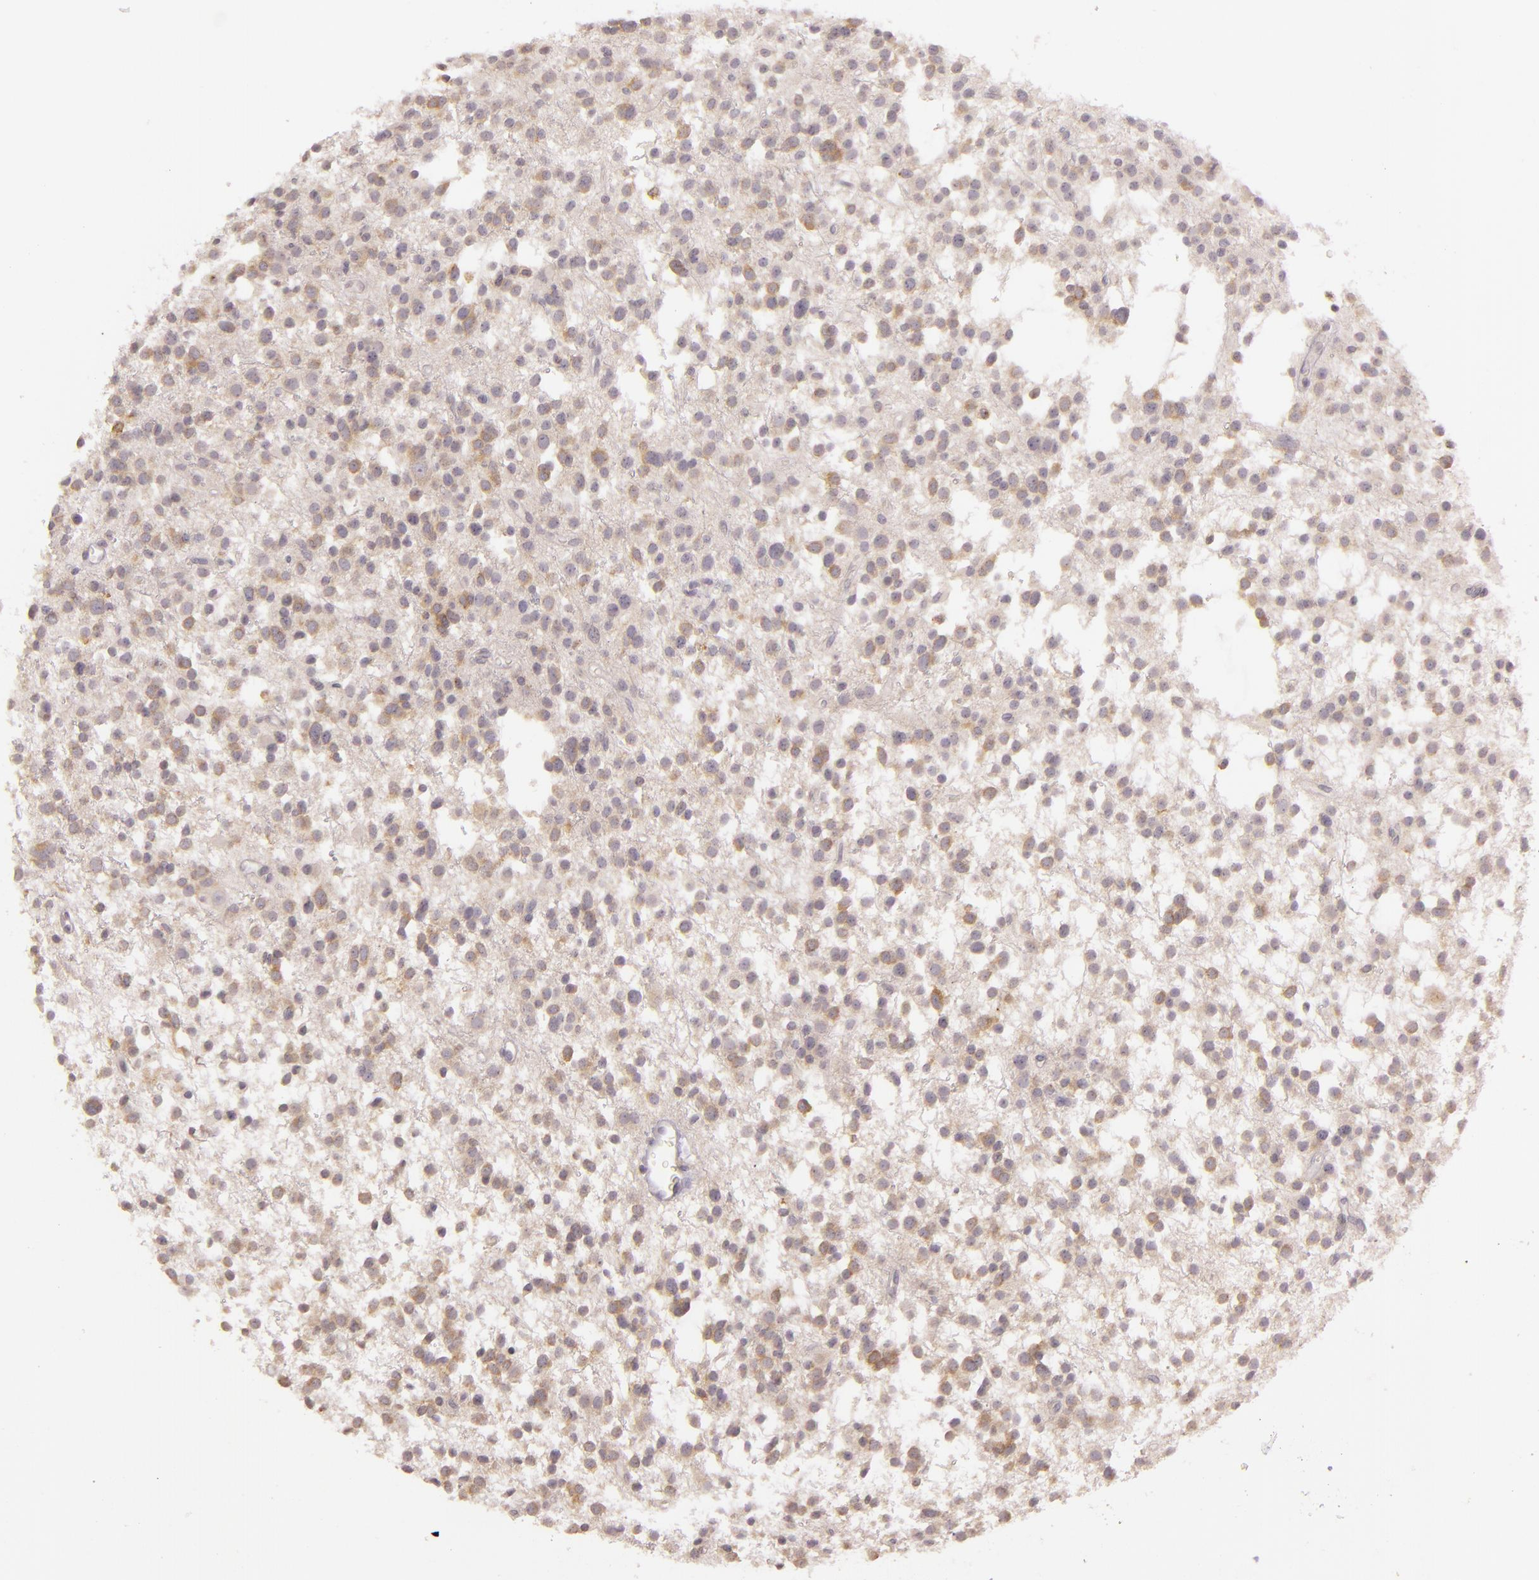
{"staining": {"intensity": "weak", "quantity": ">75%", "location": "cytoplasmic/membranous"}, "tissue": "glioma", "cell_type": "Tumor cells", "image_type": "cancer", "snomed": [{"axis": "morphology", "description": "Glioma, malignant, Low grade"}, {"axis": "topography", "description": "Brain"}], "caption": "An immunohistochemistry (IHC) histopathology image of neoplastic tissue is shown. Protein staining in brown shows weak cytoplasmic/membranous positivity in malignant glioma (low-grade) within tumor cells. Nuclei are stained in blue.", "gene": "LGMN", "patient": {"sex": "female", "age": 36}}